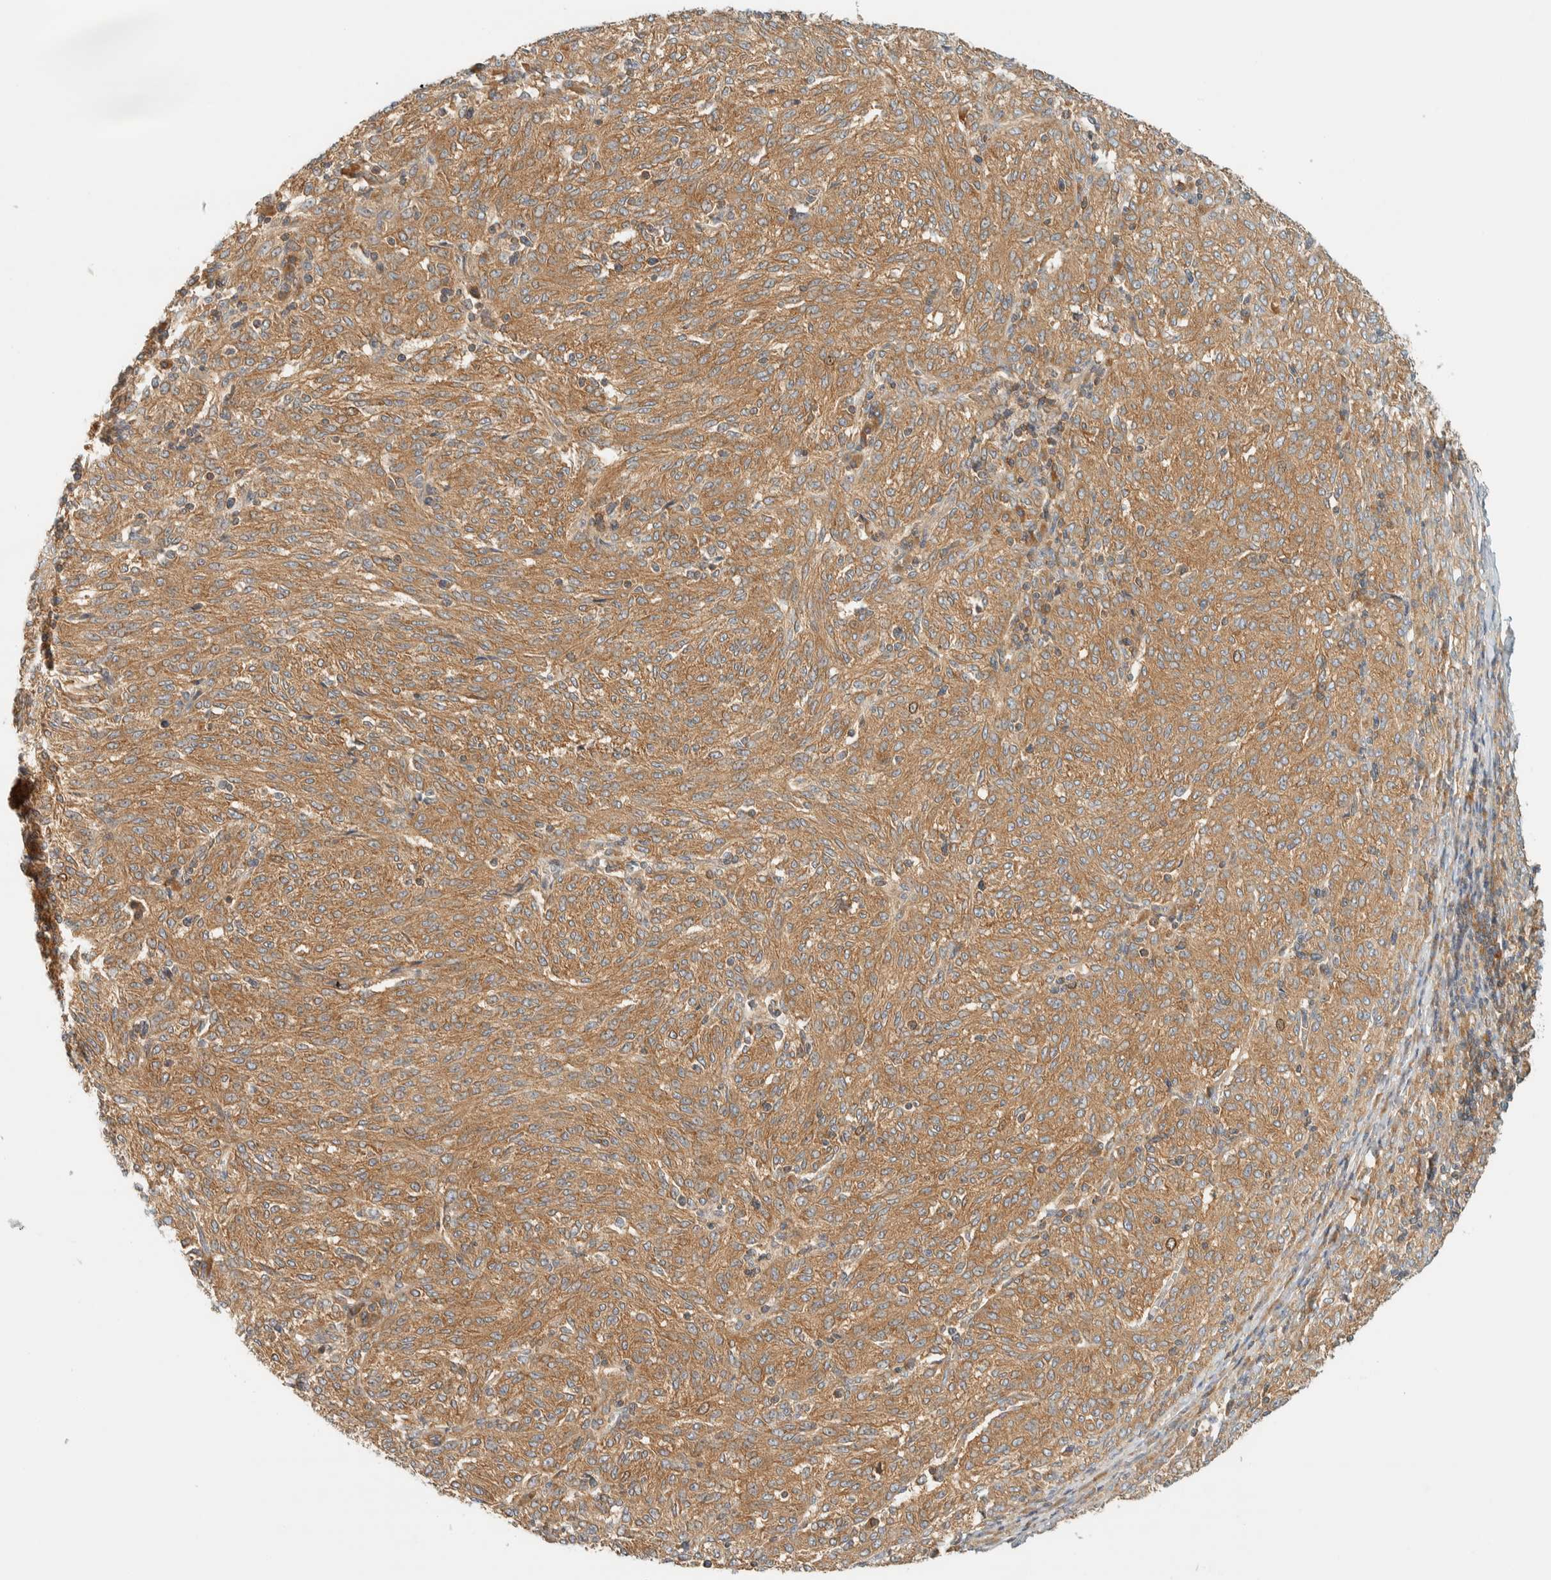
{"staining": {"intensity": "moderate", "quantity": ">75%", "location": "cytoplasmic/membranous"}, "tissue": "melanoma", "cell_type": "Tumor cells", "image_type": "cancer", "snomed": [{"axis": "morphology", "description": "Malignant melanoma, NOS"}, {"axis": "topography", "description": "Skin"}], "caption": "An image of melanoma stained for a protein reveals moderate cytoplasmic/membranous brown staining in tumor cells.", "gene": "ARFGEF1", "patient": {"sex": "female", "age": 72}}